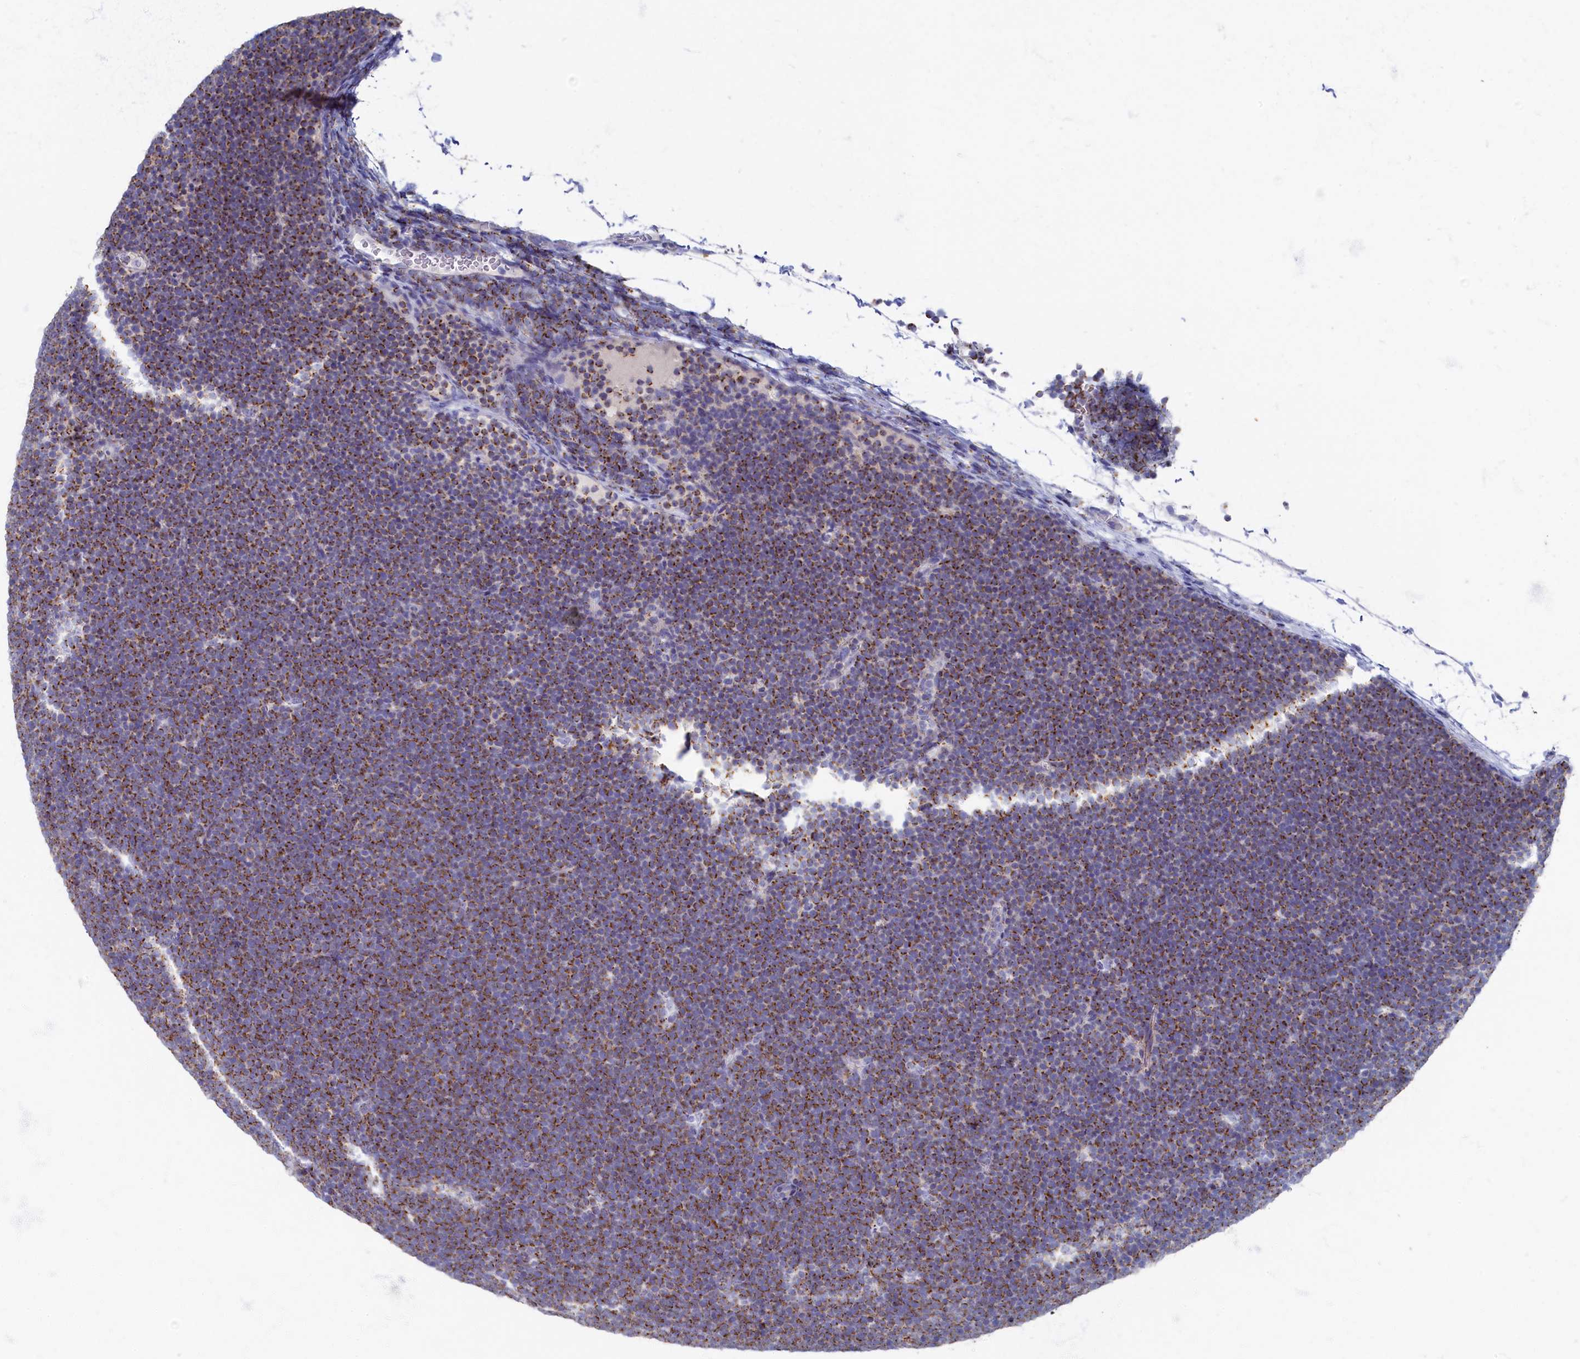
{"staining": {"intensity": "moderate", "quantity": ">75%", "location": "cytoplasmic/membranous"}, "tissue": "lymphoma", "cell_type": "Tumor cells", "image_type": "cancer", "snomed": [{"axis": "morphology", "description": "Malignant lymphoma, non-Hodgkin's type, High grade"}, {"axis": "topography", "description": "Lymph node"}], "caption": "The histopathology image demonstrates staining of high-grade malignant lymphoma, non-Hodgkin's type, revealing moderate cytoplasmic/membranous protein positivity (brown color) within tumor cells.", "gene": "OCIAD2", "patient": {"sex": "male", "age": 13}}